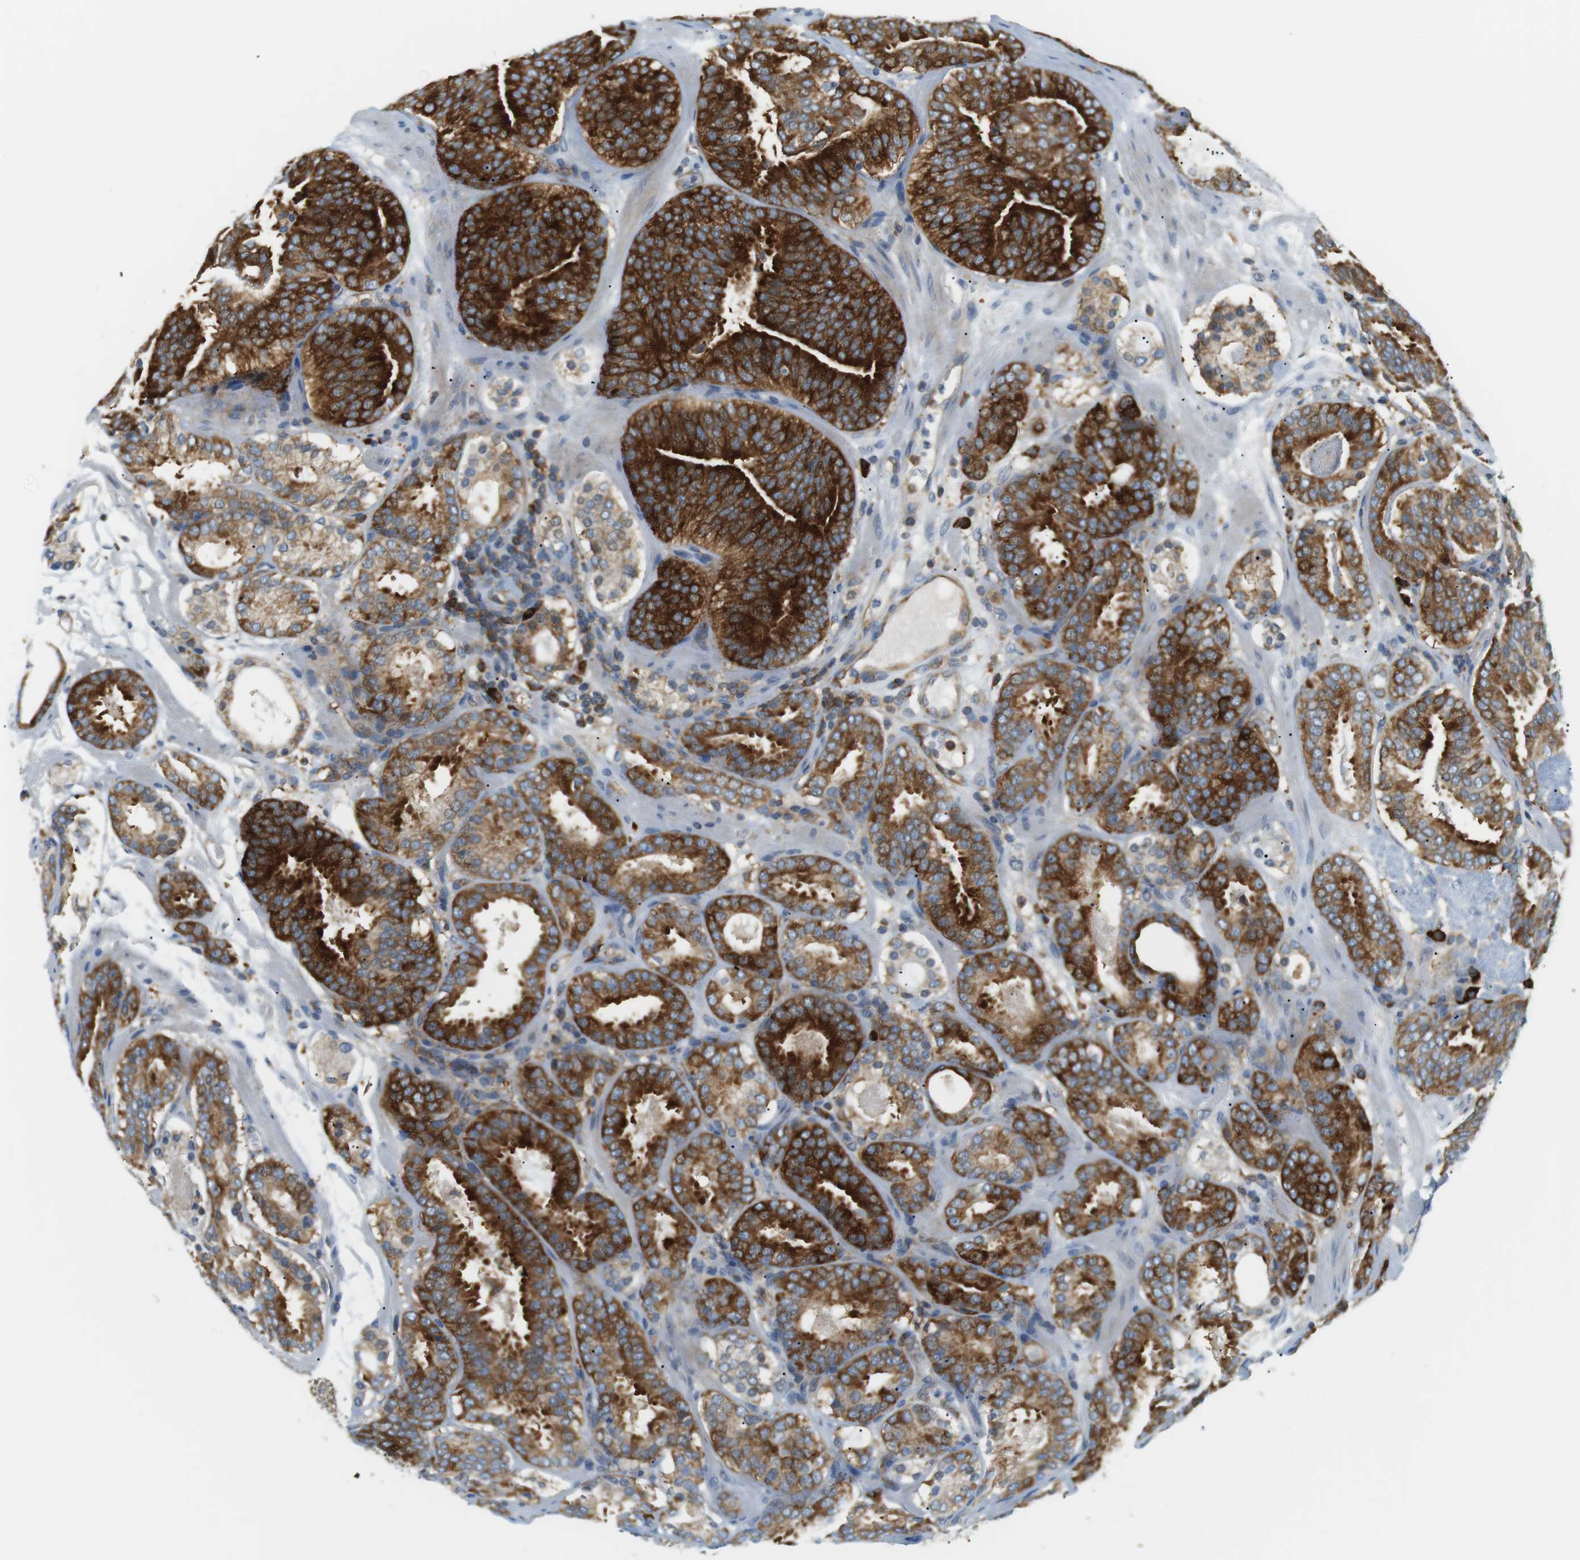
{"staining": {"intensity": "strong", "quantity": ">75%", "location": "cytoplasmic/membranous"}, "tissue": "prostate cancer", "cell_type": "Tumor cells", "image_type": "cancer", "snomed": [{"axis": "morphology", "description": "Adenocarcinoma, Low grade"}, {"axis": "topography", "description": "Prostate"}], "caption": "Immunohistochemical staining of human low-grade adenocarcinoma (prostate) demonstrates strong cytoplasmic/membranous protein positivity in about >75% of tumor cells.", "gene": "TMEM200A", "patient": {"sex": "male", "age": 69}}